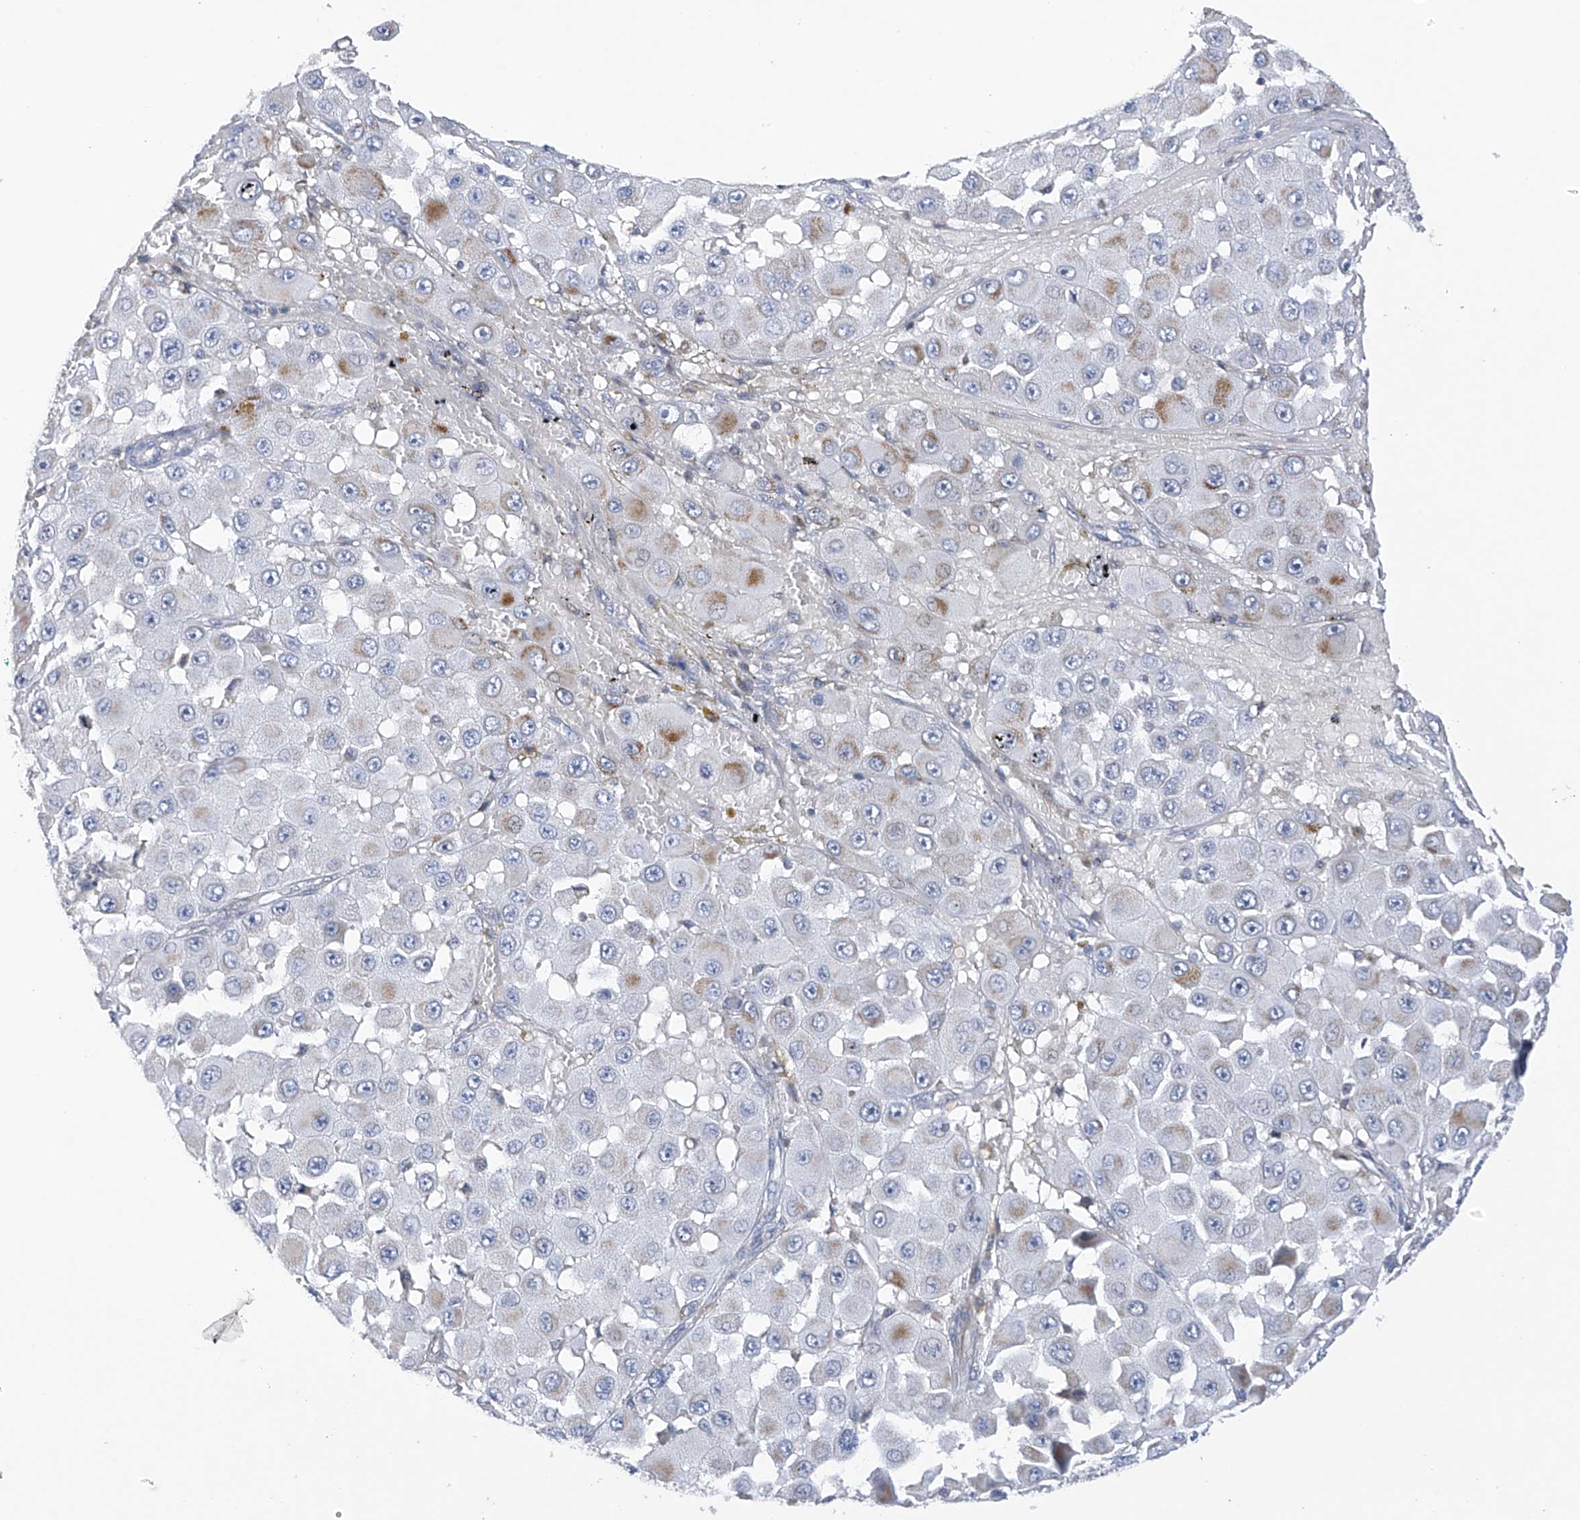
{"staining": {"intensity": "weak", "quantity": "<25%", "location": "cytoplasmic/membranous"}, "tissue": "melanoma", "cell_type": "Tumor cells", "image_type": "cancer", "snomed": [{"axis": "morphology", "description": "Malignant melanoma, NOS"}, {"axis": "topography", "description": "Skin"}], "caption": "This histopathology image is of melanoma stained with immunohistochemistry to label a protein in brown with the nuclei are counter-stained blue. There is no expression in tumor cells.", "gene": "SLCO4A1", "patient": {"sex": "female", "age": 81}}